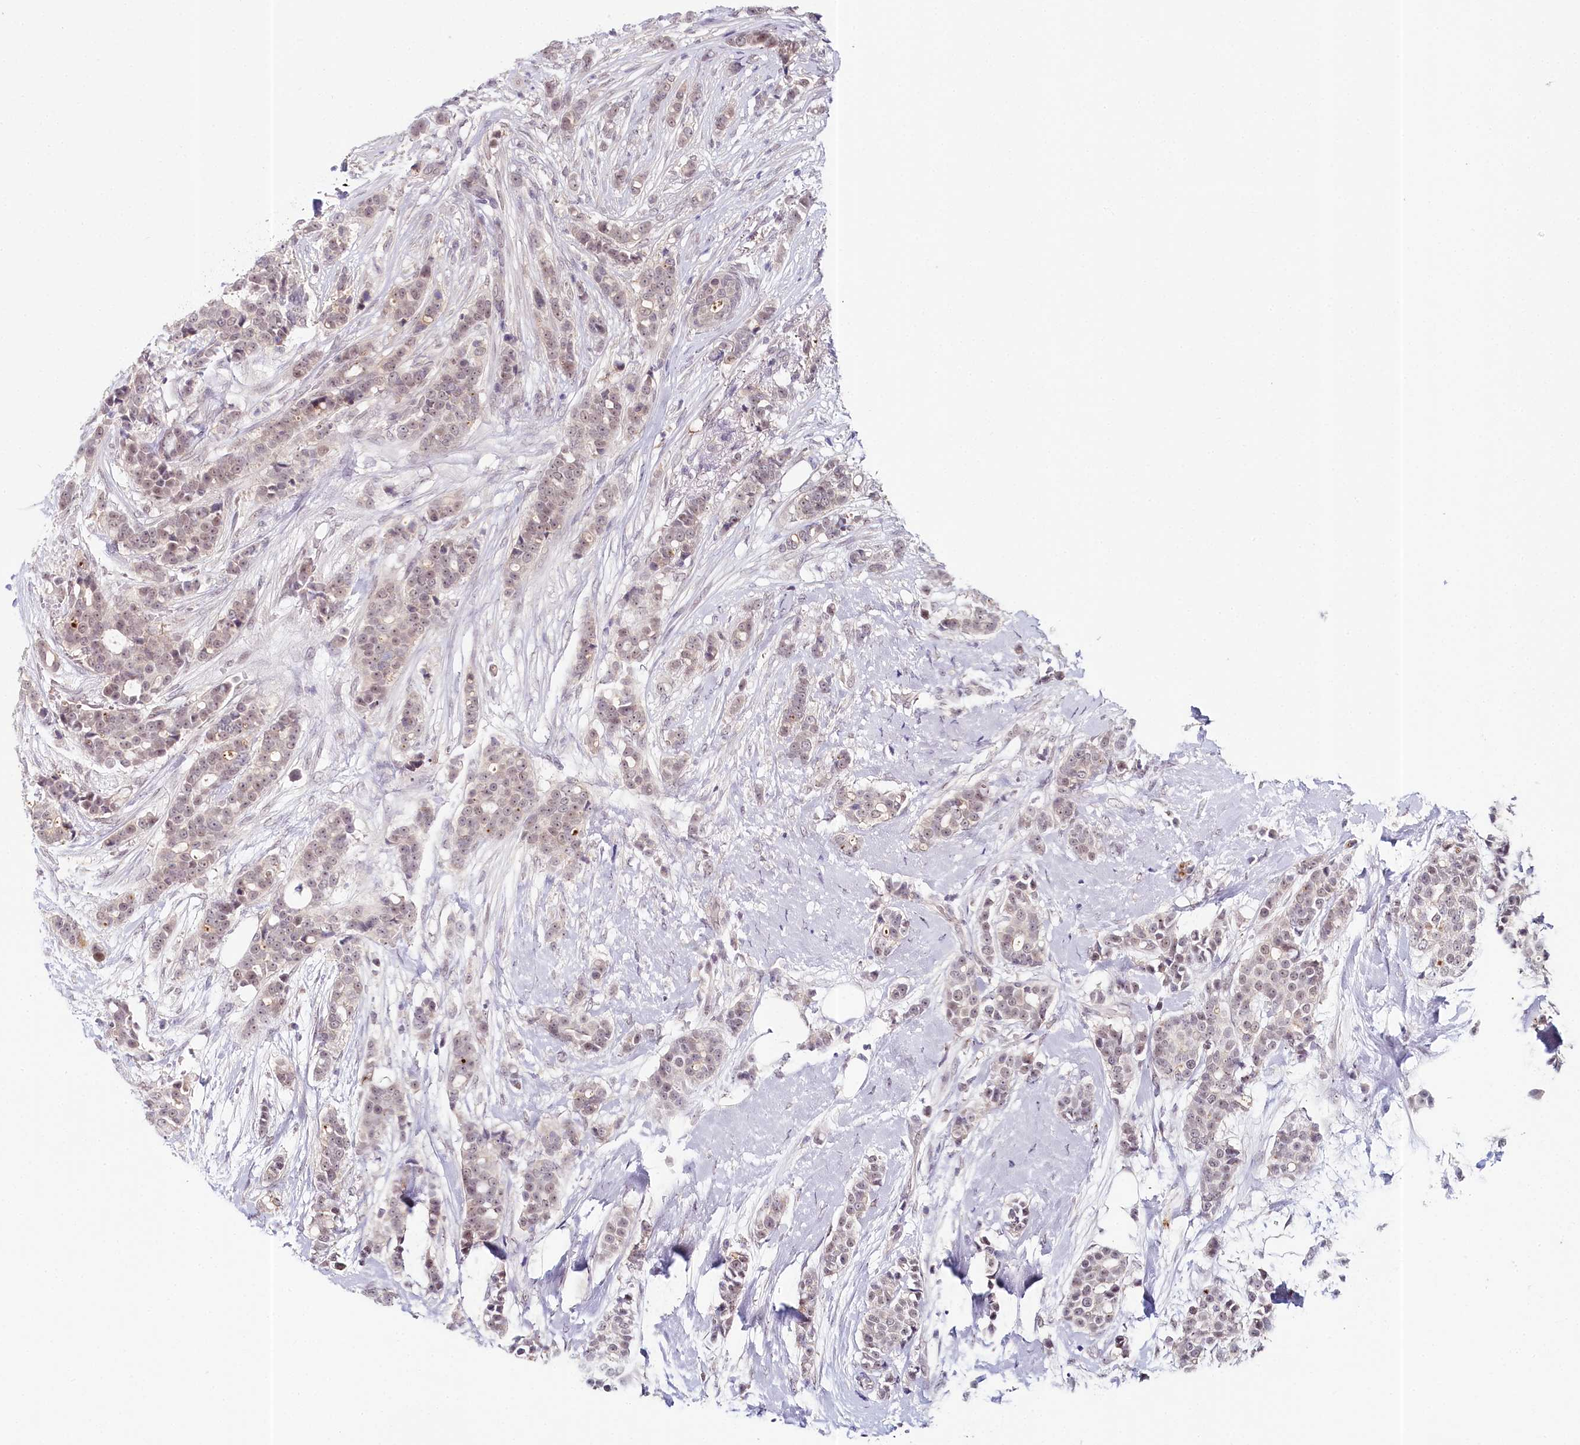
{"staining": {"intensity": "weak", "quantity": "25%-75%", "location": "nuclear"}, "tissue": "breast cancer", "cell_type": "Tumor cells", "image_type": "cancer", "snomed": [{"axis": "morphology", "description": "Lobular carcinoma"}, {"axis": "topography", "description": "Breast"}], "caption": "This photomicrograph shows breast cancer stained with IHC to label a protein in brown. The nuclear of tumor cells show weak positivity for the protein. Nuclei are counter-stained blue.", "gene": "AMTN", "patient": {"sex": "female", "age": 51}}